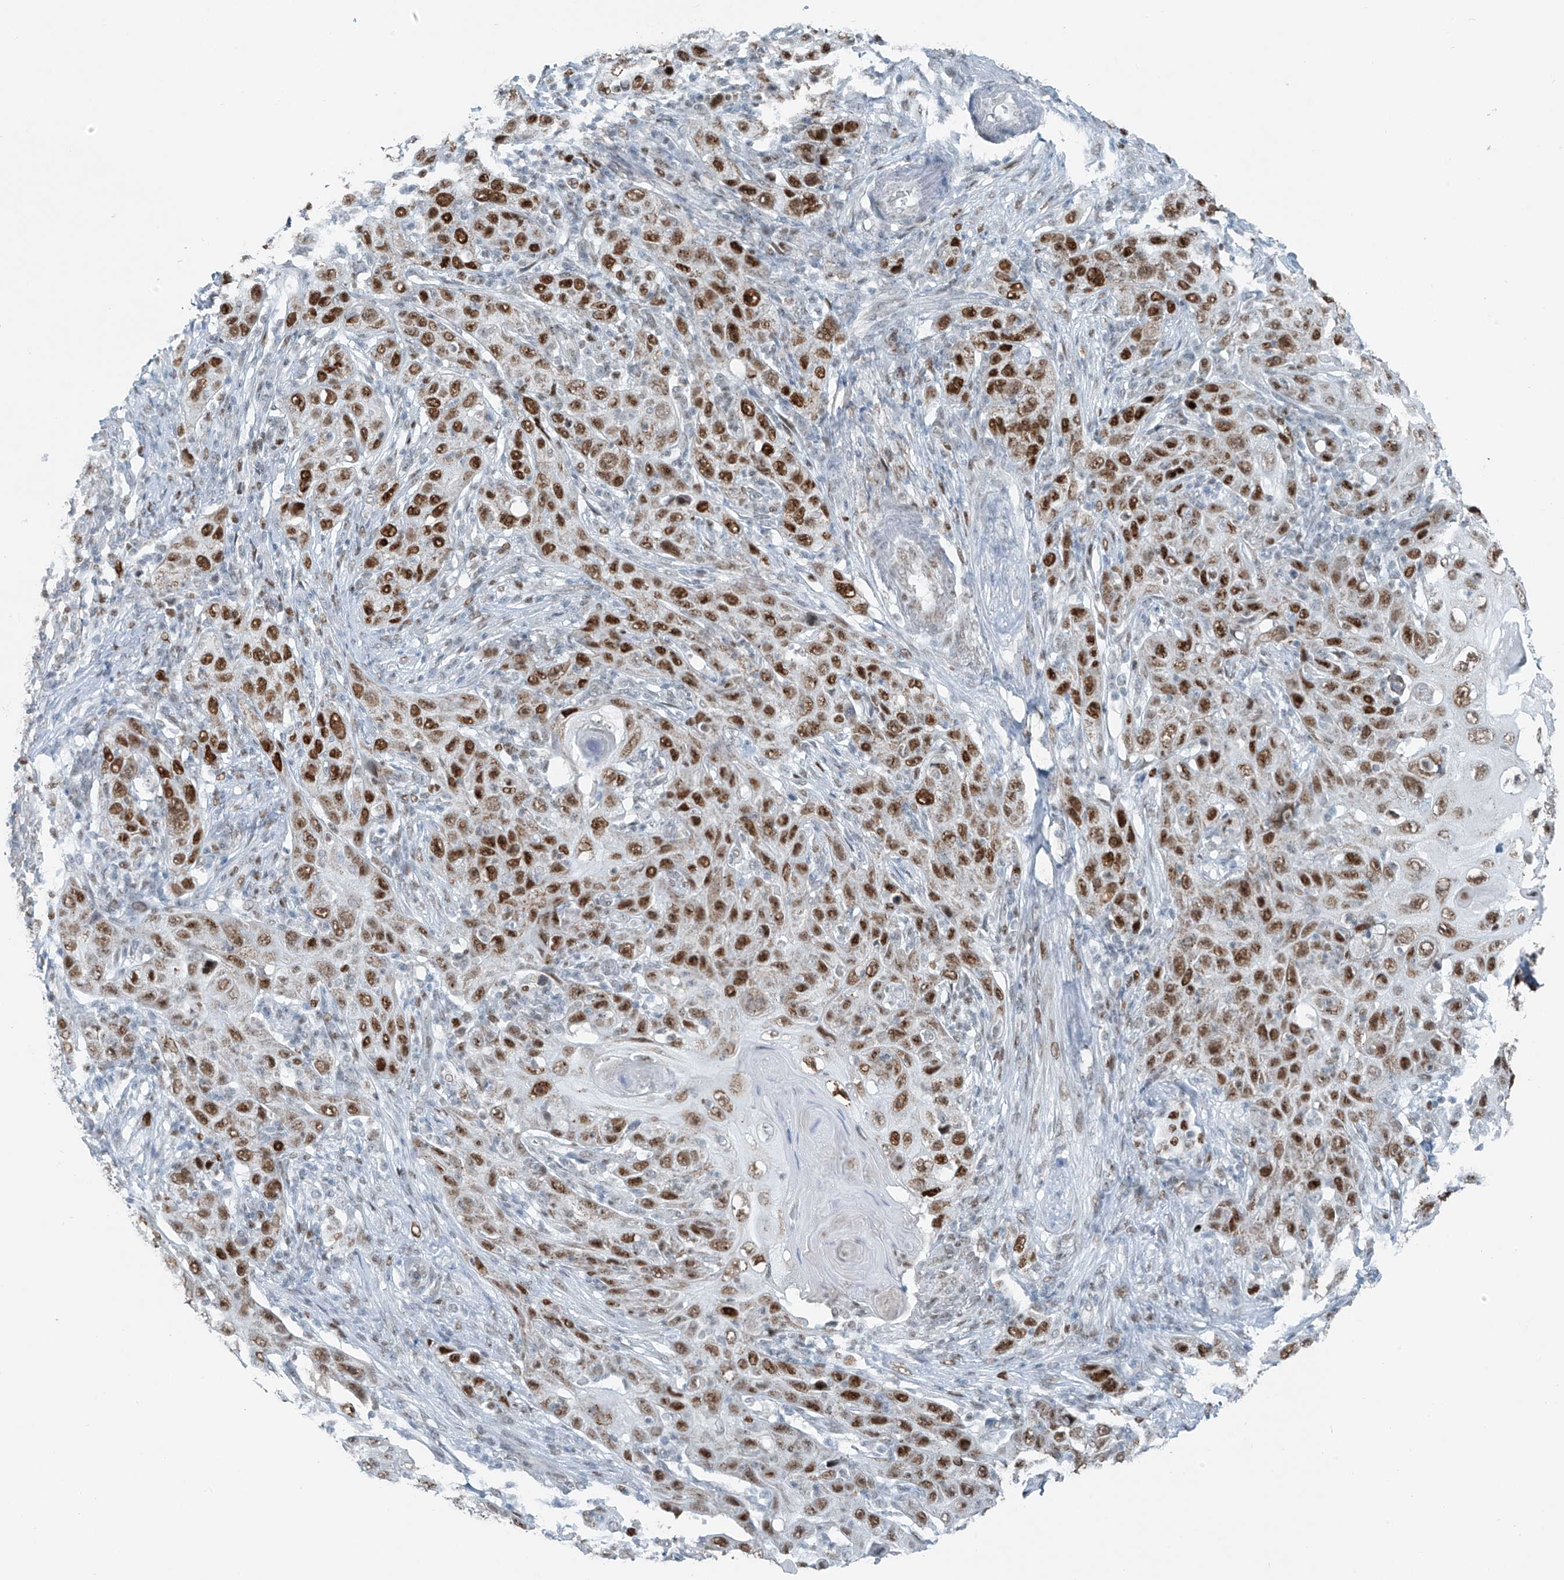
{"staining": {"intensity": "strong", "quantity": ">75%", "location": "nuclear"}, "tissue": "skin cancer", "cell_type": "Tumor cells", "image_type": "cancer", "snomed": [{"axis": "morphology", "description": "Squamous cell carcinoma, NOS"}, {"axis": "topography", "description": "Skin"}], "caption": "Skin cancer stained with DAB (3,3'-diaminobenzidine) immunohistochemistry shows high levels of strong nuclear expression in about >75% of tumor cells.", "gene": "WRNIP1", "patient": {"sex": "female", "age": 88}}